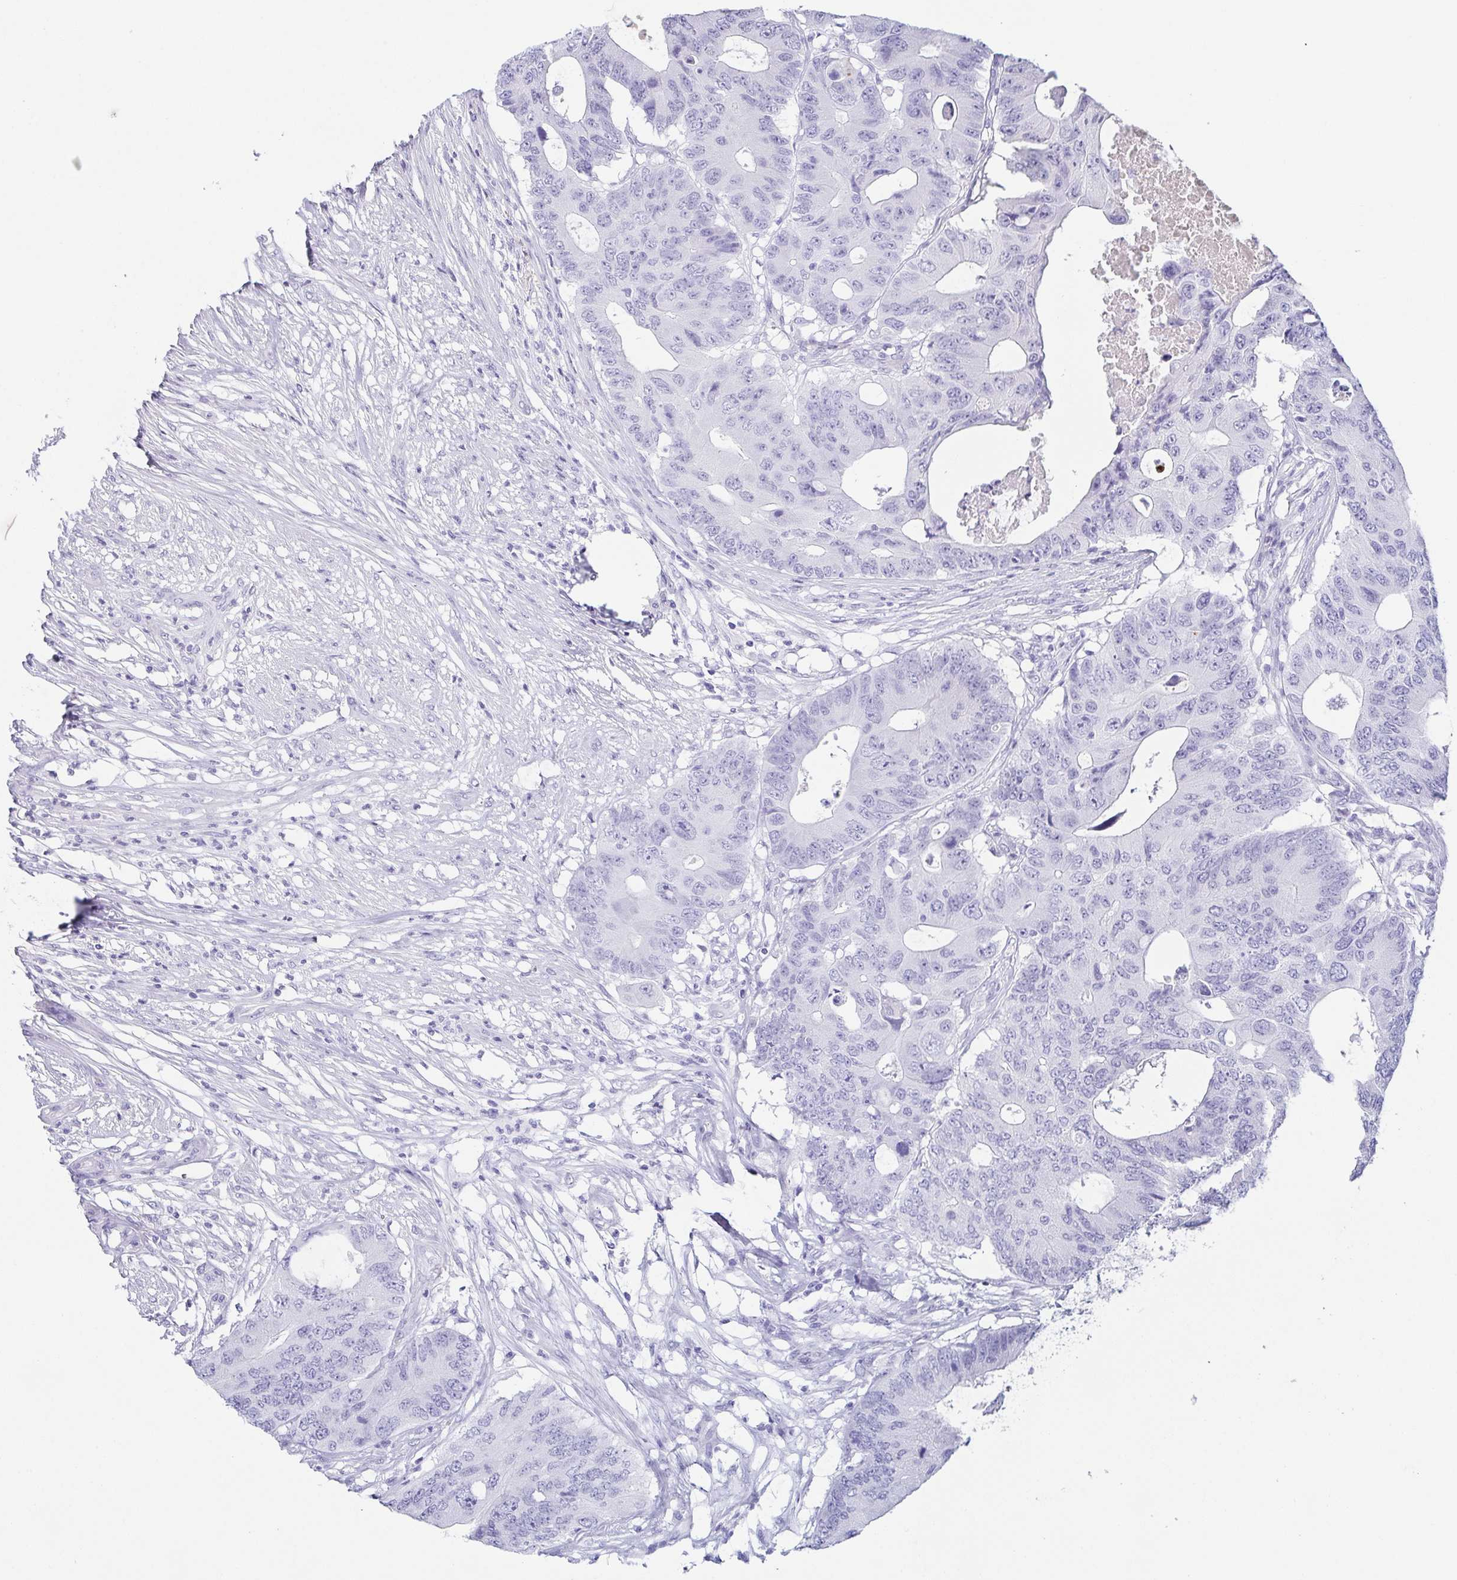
{"staining": {"intensity": "negative", "quantity": "none", "location": "none"}, "tissue": "colorectal cancer", "cell_type": "Tumor cells", "image_type": "cancer", "snomed": [{"axis": "morphology", "description": "Adenocarcinoma, NOS"}, {"axis": "topography", "description": "Colon"}], "caption": "Immunohistochemical staining of colorectal cancer (adenocarcinoma) reveals no significant staining in tumor cells.", "gene": "ZG16B", "patient": {"sex": "male", "age": 71}}